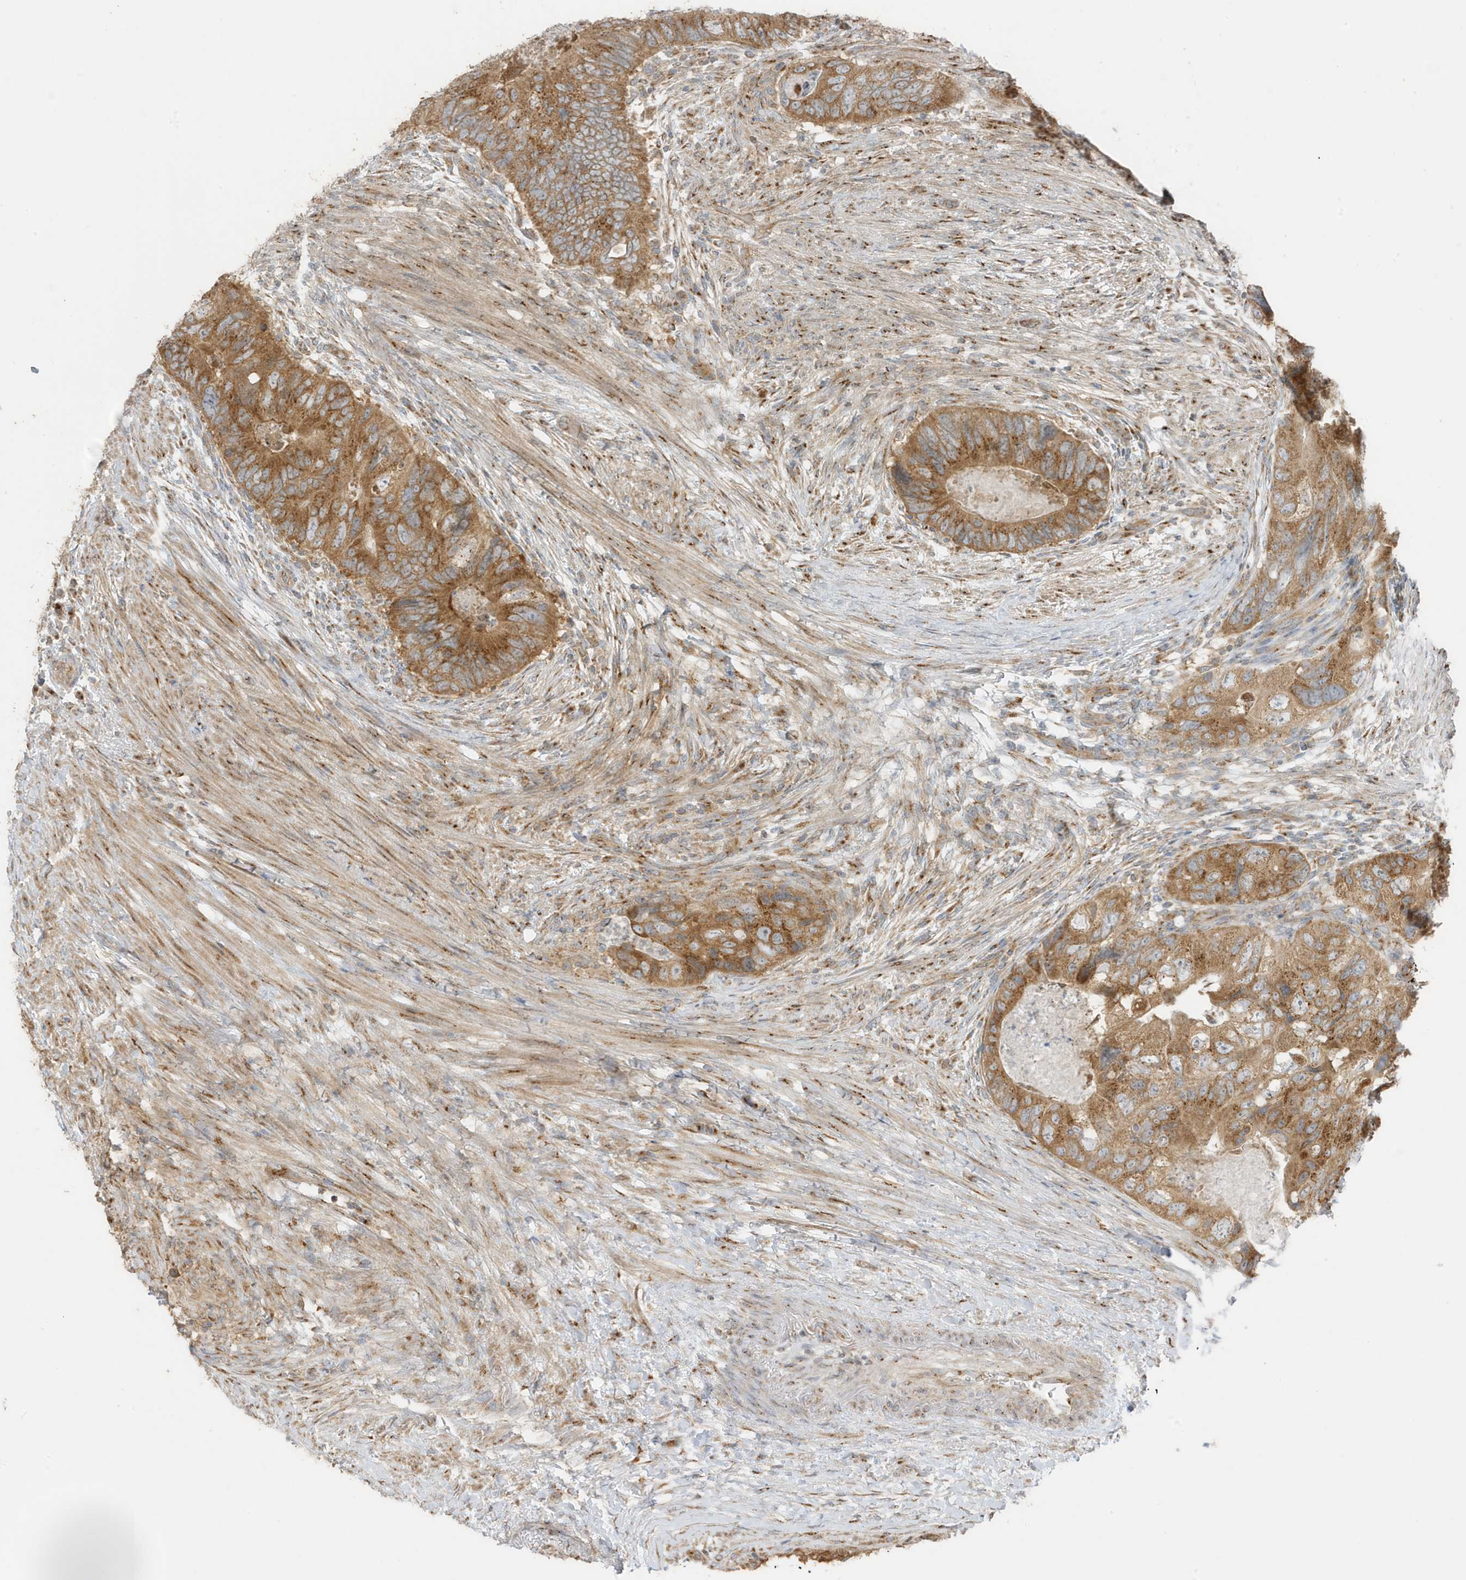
{"staining": {"intensity": "moderate", "quantity": ">75%", "location": "cytoplasmic/membranous"}, "tissue": "colorectal cancer", "cell_type": "Tumor cells", "image_type": "cancer", "snomed": [{"axis": "morphology", "description": "Adenocarcinoma, NOS"}, {"axis": "topography", "description": "Rectum"}], "caption": "The histopathology image reveals staining of colorectal adenocarcinoma, revealing moderate cytoplasmic/membranous protein positivity (brown color) within tumor cells.", "gene": "GOLGA4", "patient": {"sex": "male", "age": 63}}